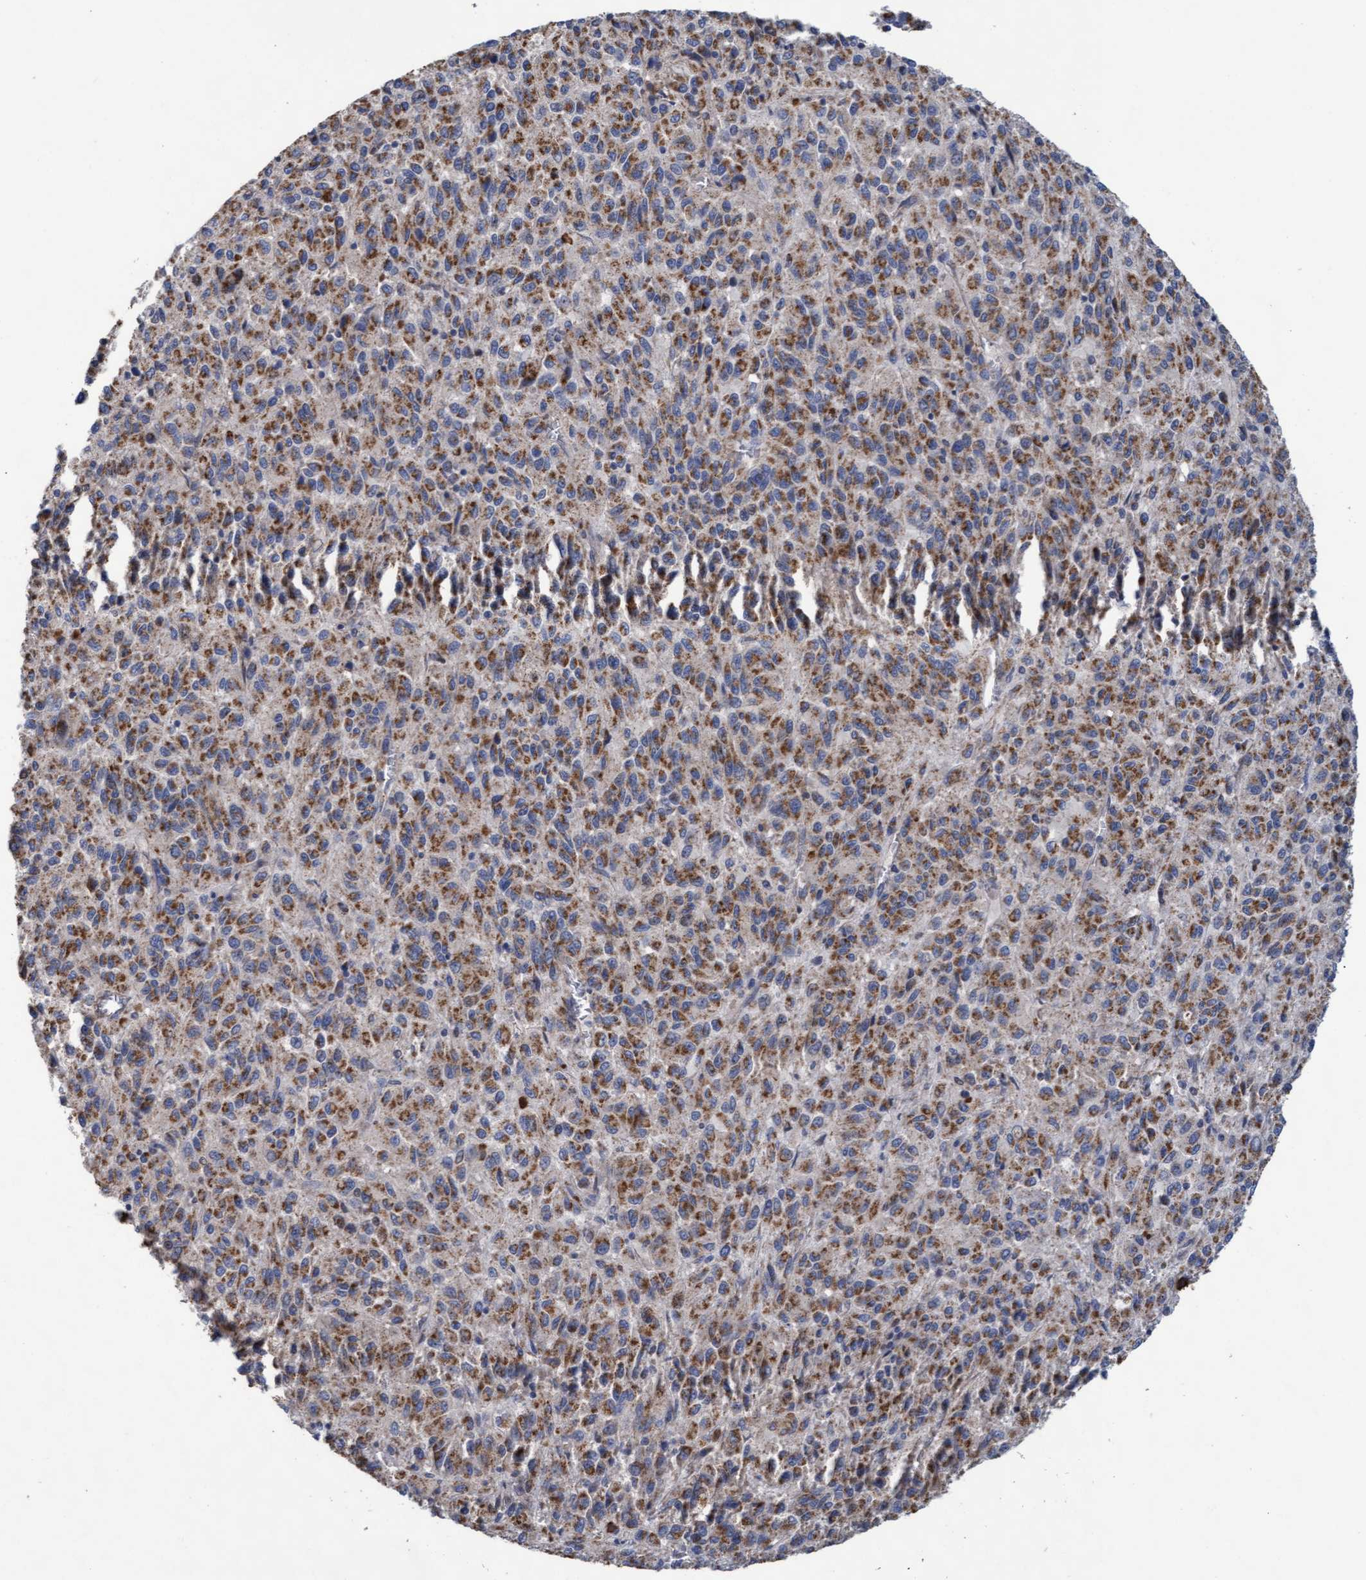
{"staining": {"intensity": "moderate", "quantity": ">75%", "location": "cytoplasmic/membranous"}, "tissue": "melanoma", "cell_type": "Tumor cells", "image_type": "cancer", "snomed": [{"axis": "morphology", "description": "Malignant melanoma, Metastatic site"}, {"axis": "topography", "description": "Lung"}], "caption": "Protein staining of melanoma tissue demonstrates moderate cytoplasmic/membranous staining in about >75% of tumor cells.", "gene": "MRPL38", "patient": {"sex": "male", "age": 64}}